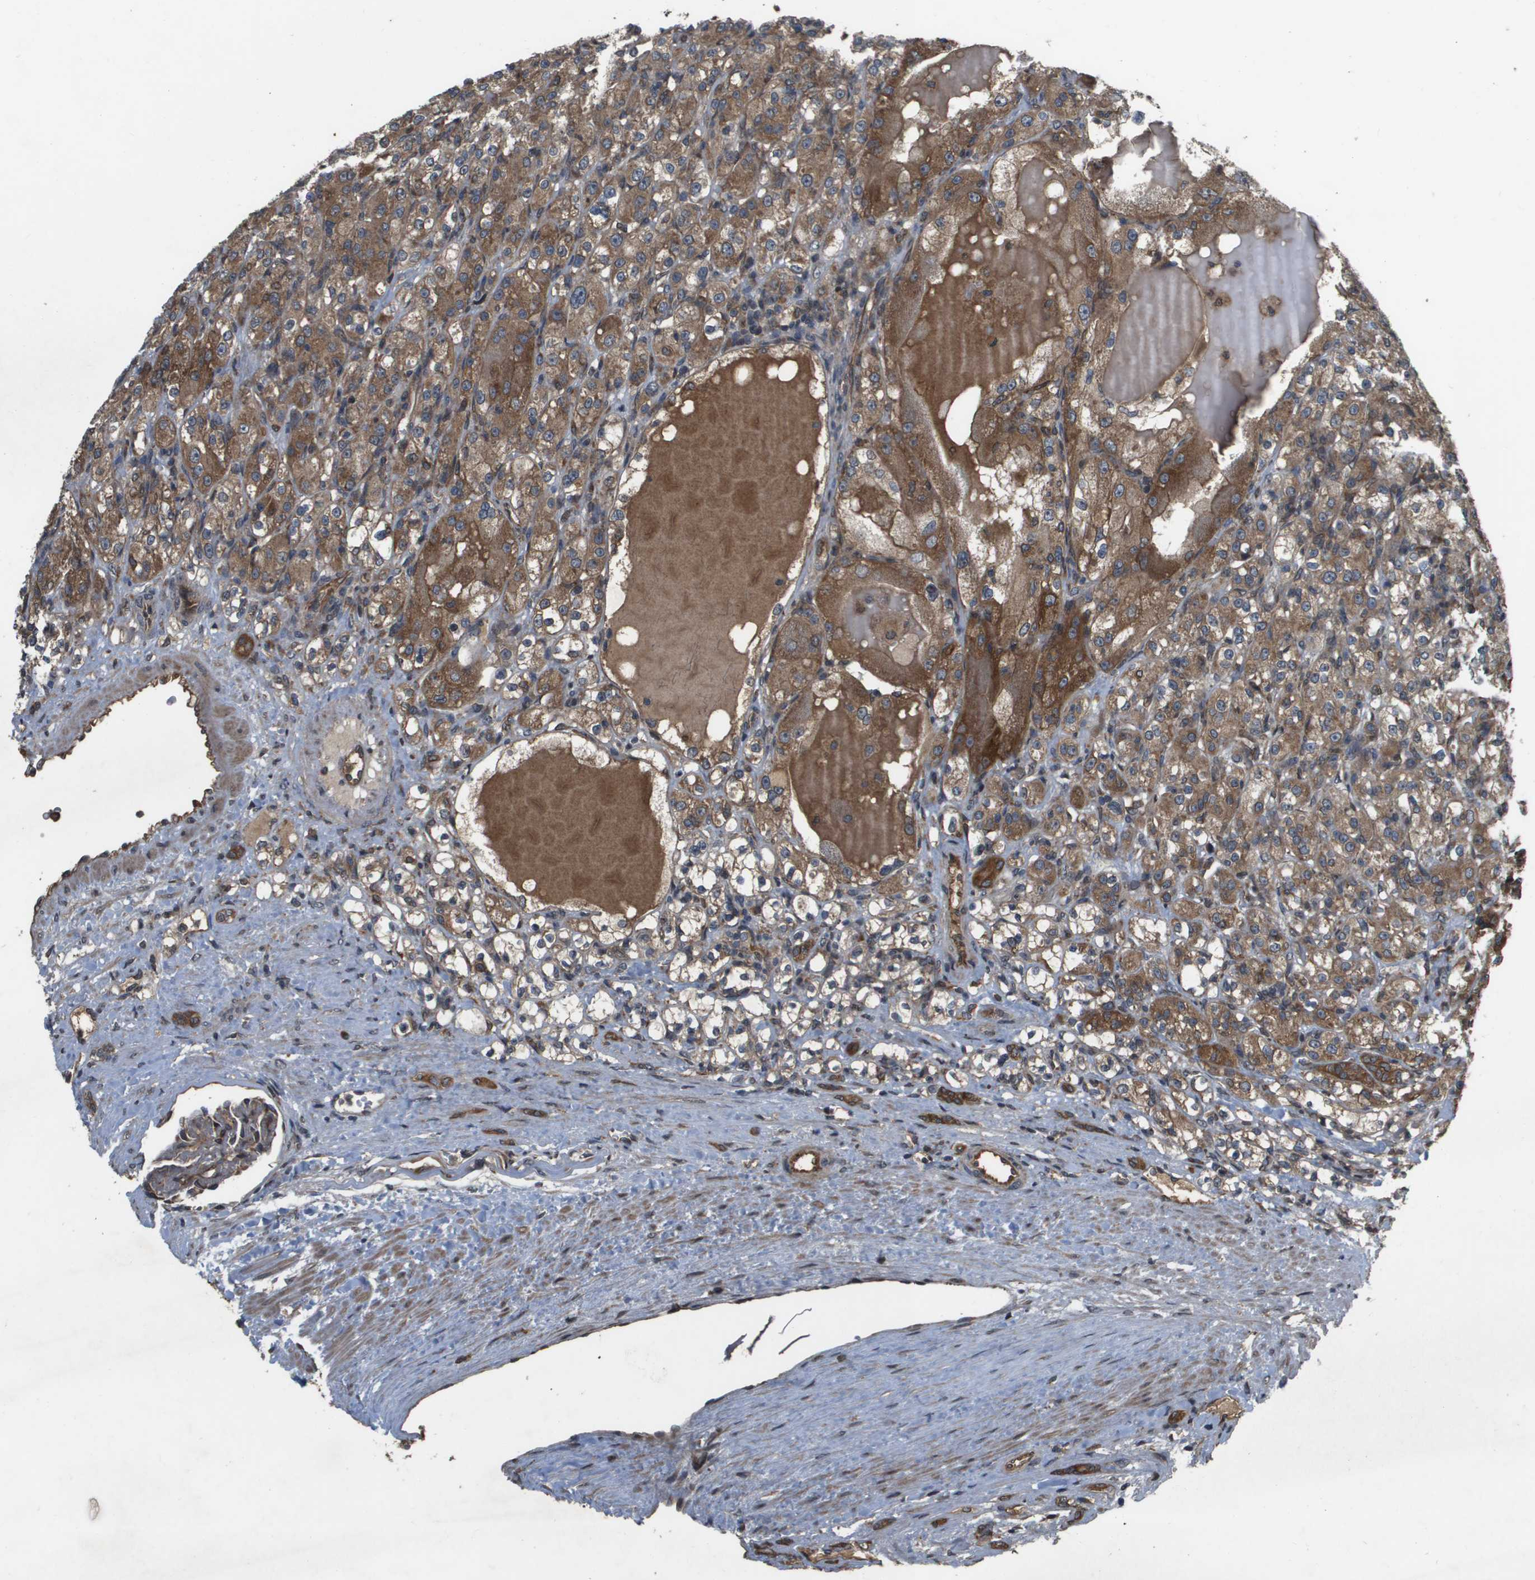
{"staining": {"intensity": "moderate", "quantity": ">75%", "location": "cytoplasmic/membranous"}, "tissue": "renal cancer", "cell_type": "Tumor cells", "image_type": "cancer", "snomed": [{"axis": "morphology", "description": "Normal tissue, NOS"}, {"axis": "morphology", "description": "Adenocarcinoma, NOS"}, {"axis": "topography", "description": "Kidney"}], "caption": "Immunohistochemistry (IHC) histopathology image of neoplastic tissue: renal cancer (adenocarcinoma) stained using IHC demonstrates medium levels of moderate protein expression localized specifically in the cytoplasmic/membranous of tumor cells, appearing as a cytoplasmic/membranous brown color.", "gene": "SPTLC1", "patient": {"sex": "male", "age": 61}}